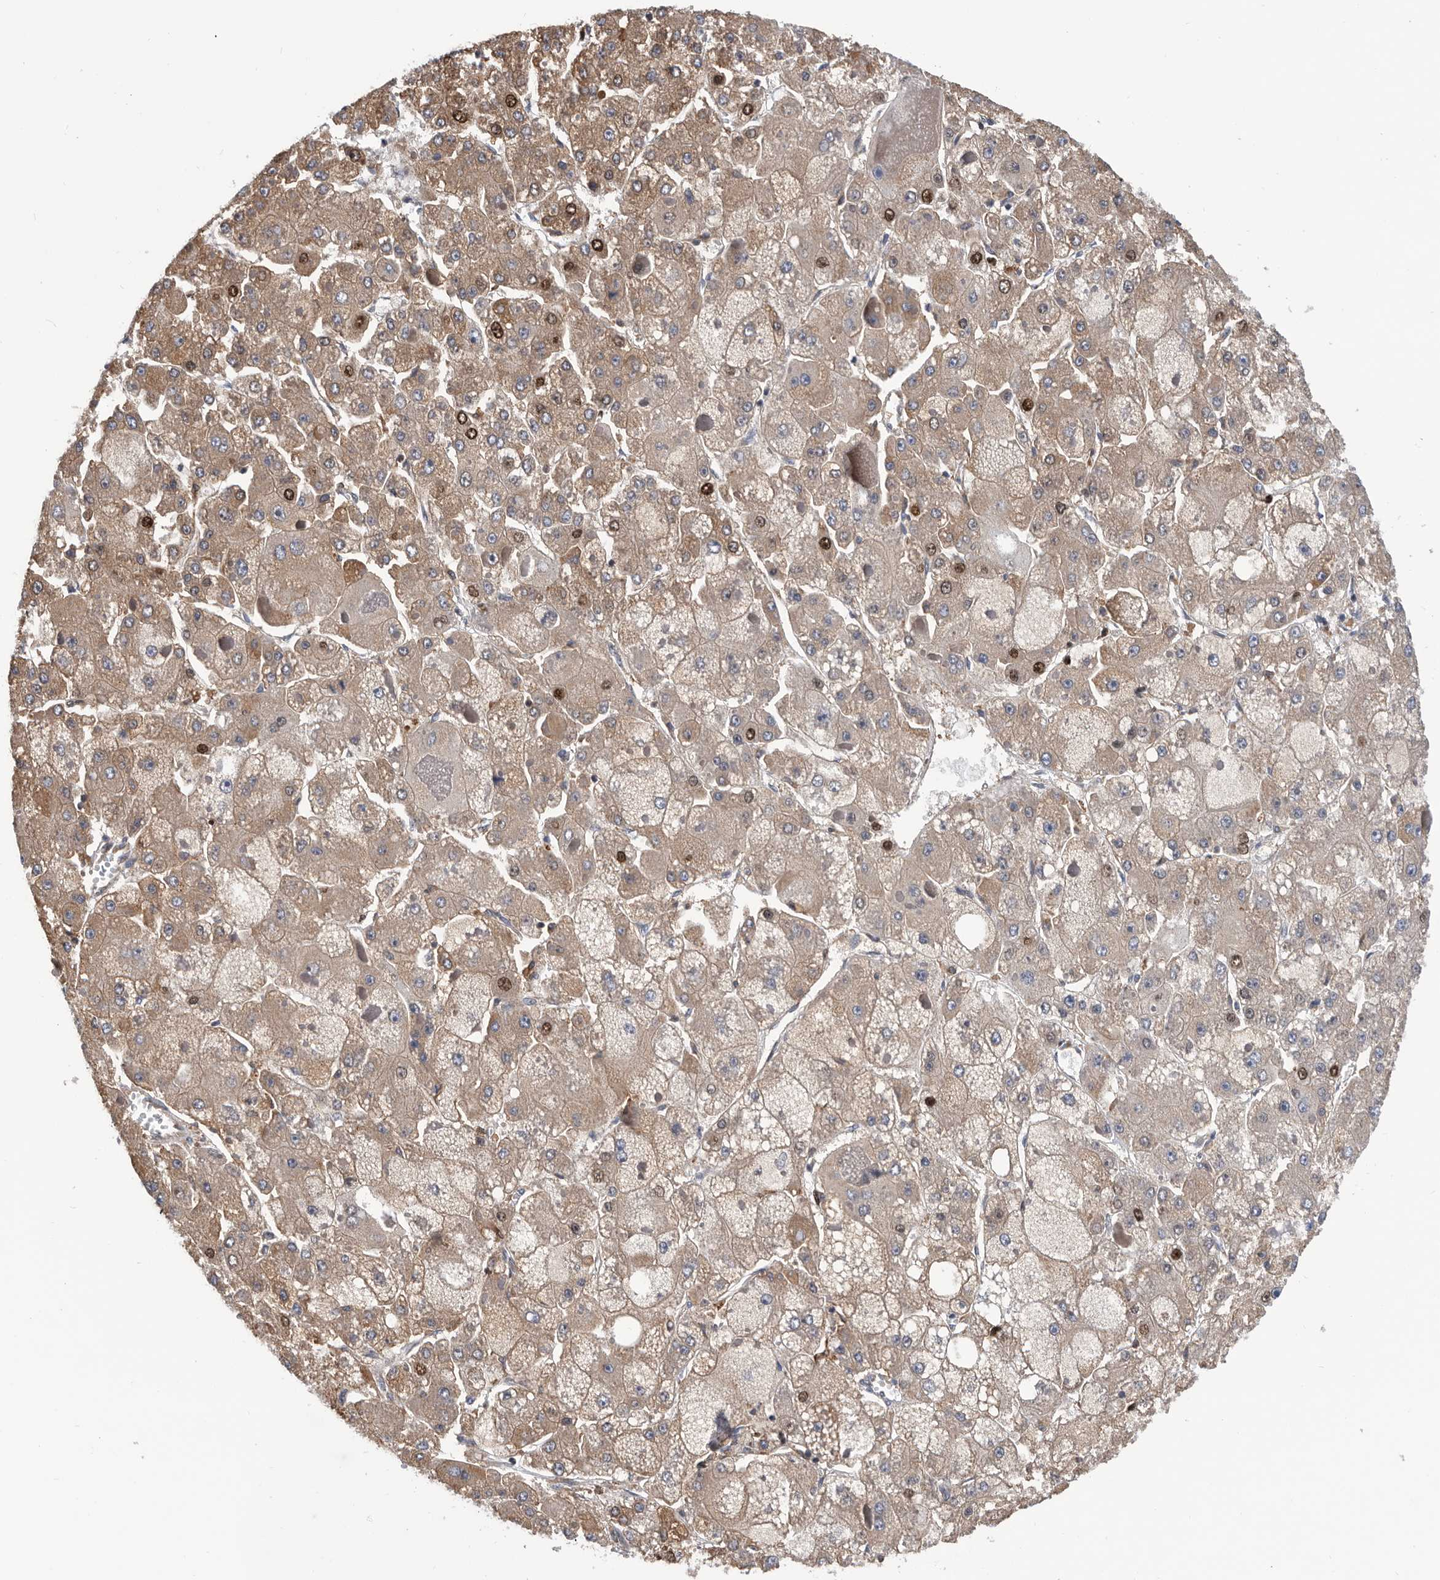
{"staining": {"intensity": "strong", "quantity": "<25%", "location": "cytoplasmic/membranous,nuclear"}, "tissue": "liver cancer", "cell_type": "Tumor cells", "image_type": "cancer", "snomed": [{"axis": "morphology", "description": "Carcinoma, Hepatocellular, NOS"}, {"axis": "topography", "description": "Liver"}], "caption": "Immunohistochemistry image of neoplastic tissue: liver cancer stained using IHC shows medium levels of strong protein expression localized specifically in the cytoplasmic/membranous and nuclear of tumor cells, appearing as a cytoplasmic/membranous and nuclear brown color.", "gene": "ATAD2", "patient": {"sex": "female", "age": 73}}